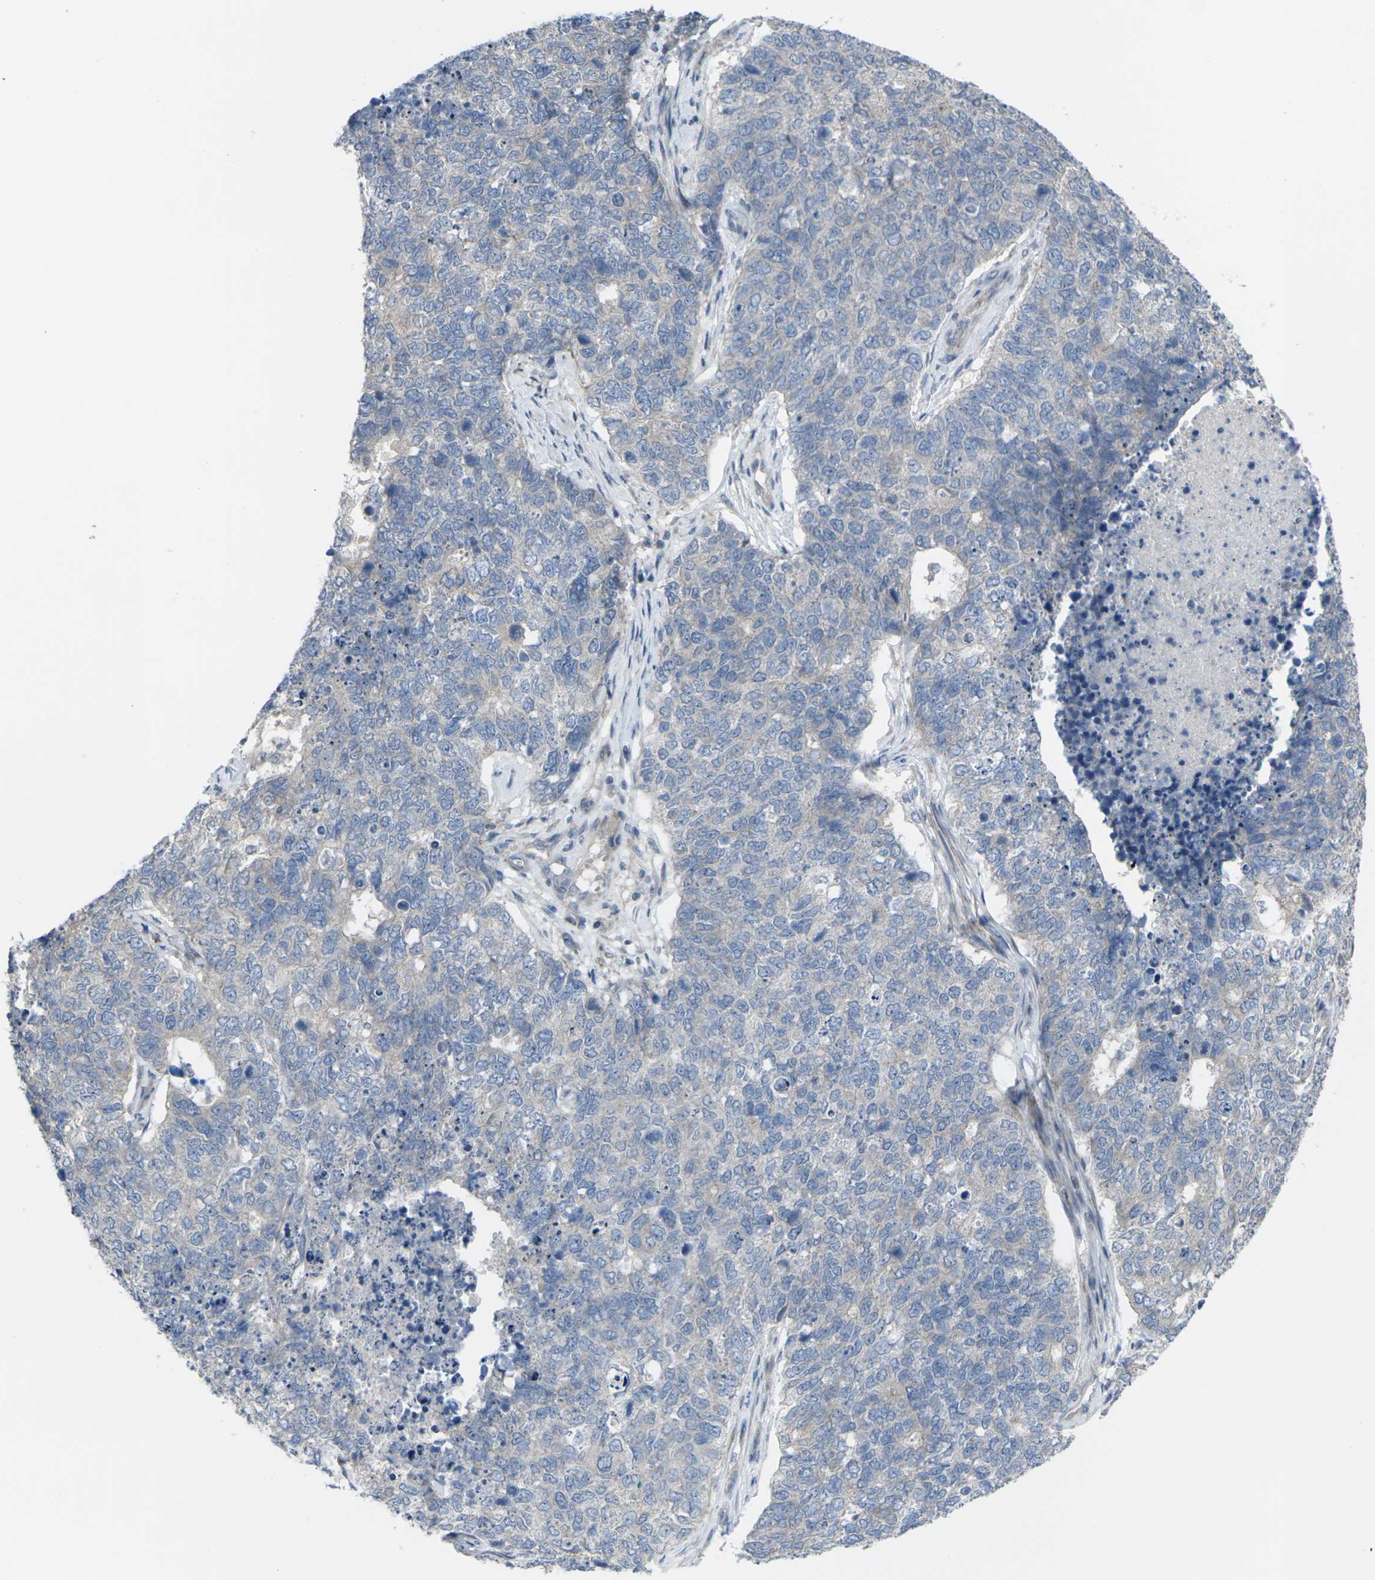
{"staining": {"intensity": "negative", "quantity": "none", "location": "none"}, "tissue": "cervical cancer", "cell_type": "Tumor cells", "image_type": "cancer", "snomed": [{"axis": "morphology", "description": "Squamous cell carcinoma, NOS"}, {"axis": "topography", "description": "Cervix"}], "caption": "This is an IHC photomicrograph of human cervical cancer. There is no staining in tumor cells.", "gene": "CCR10", "patient": {"sex": "female", "age": 63}}